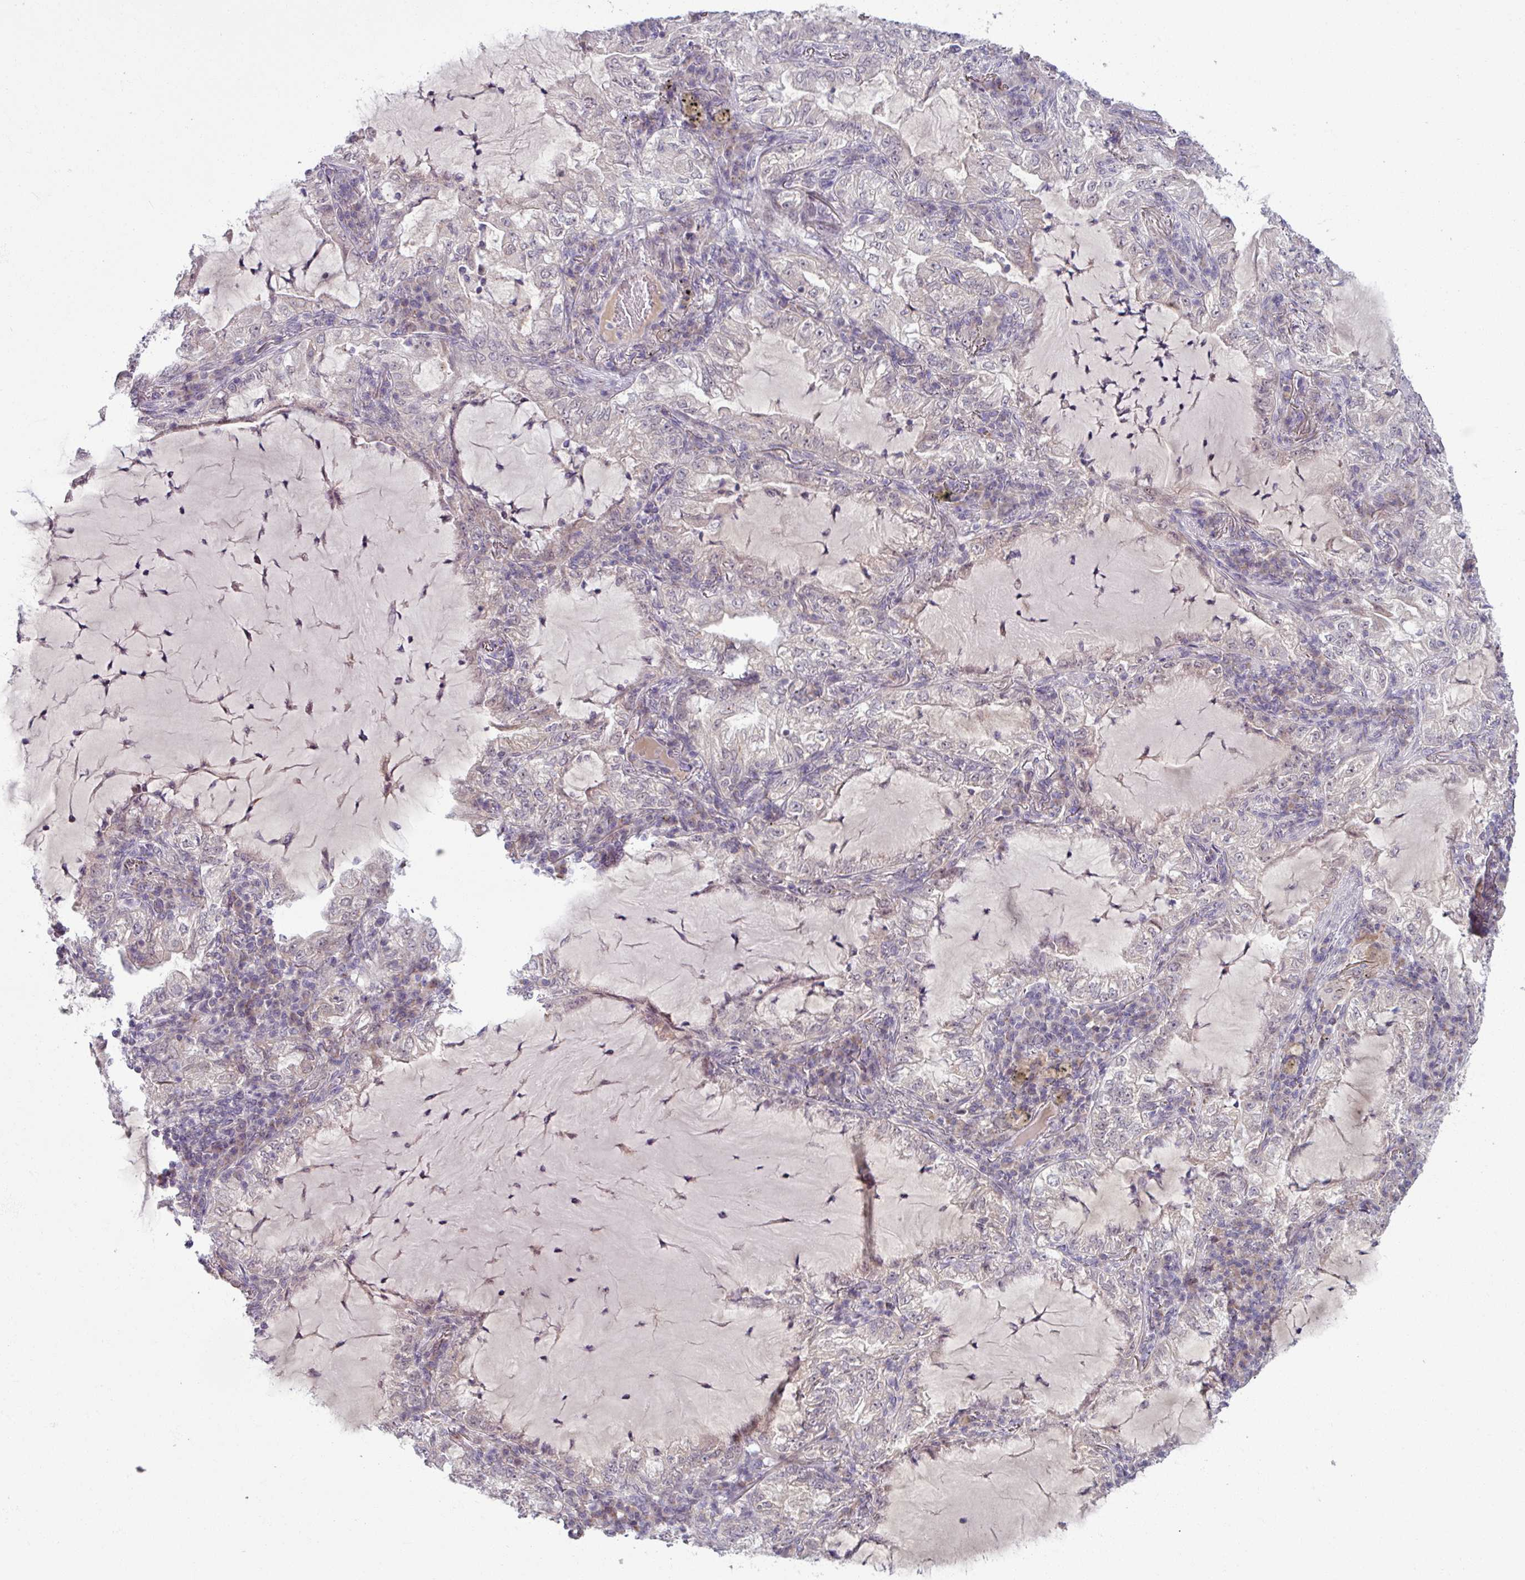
{"staining": {"intensity": "negative", "quantity": "none", "location": "none"}, "tissue": "lung cancer", "cell_type": "Tumor cells", "image_type": "cancer", "snomed": [{"axis": "morphology", "description": "Adenocarcinoma, NOS"}, {"axis": "topography", "description": "Lung"}], "caption": "Tumor cells show no significant positivity in lung cancer (adenocarcinoma).", "gene": "OGFOD3", "patient": {"sex": "female", "age": 73}}